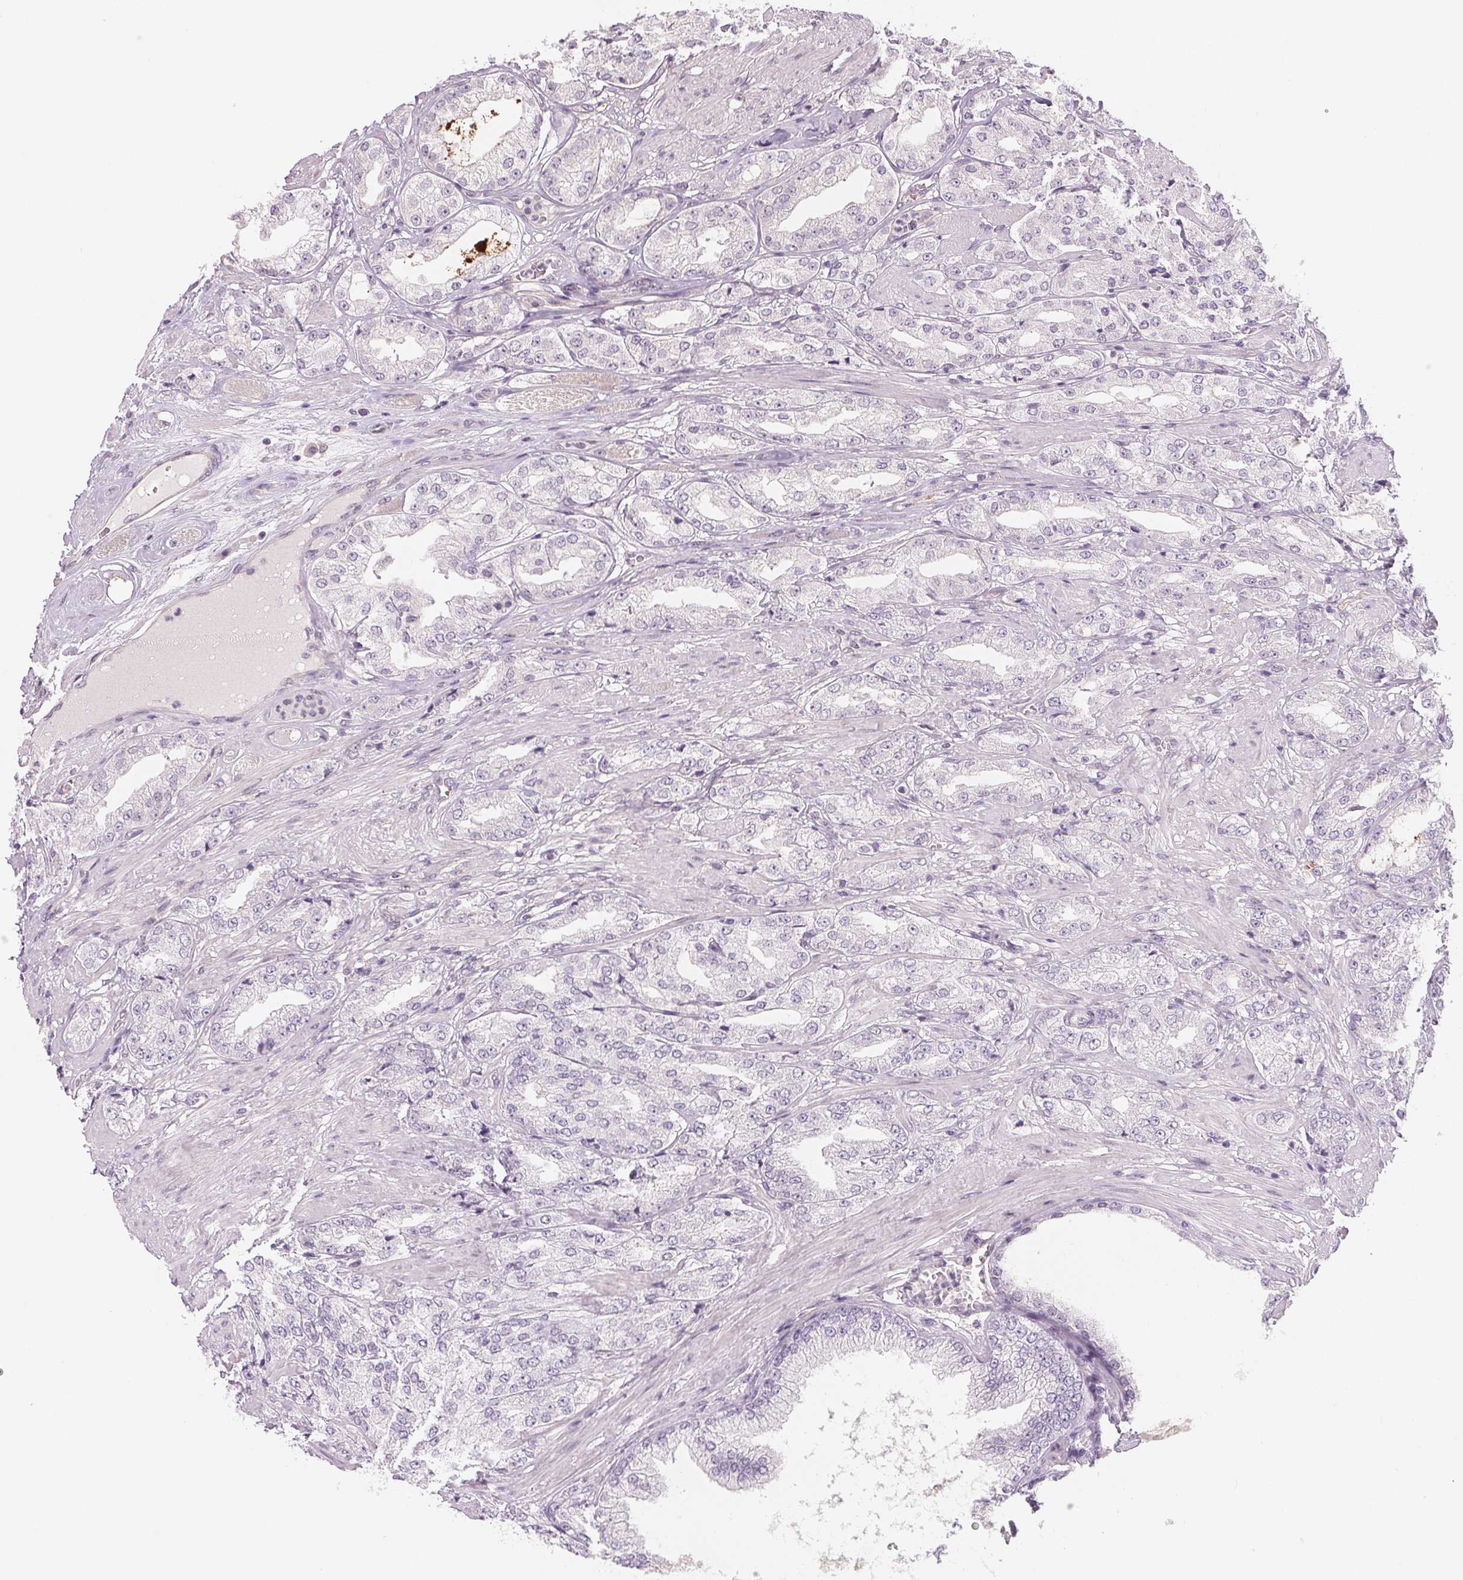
{"staining": {"intensity": "negative", "quantity": "none", "location": "none"}, "tissue": "prostate cancer", "cell_type": "Tumor cells", "image_type": "cancer", "snomed": [{"axis": "morphology", "description": "Adenocarcinoma, High grade"}, {"axis": "topography", "description": "Prostate"}], "caption": "This is an immunohistochemistry (IHC) histopathology image of human prostate cancer (adenocarcinoma (high-grade)). There is no expression in tumor cells.", "gene": "CFC1", "patient": {"sex": "male", "age": 68}}